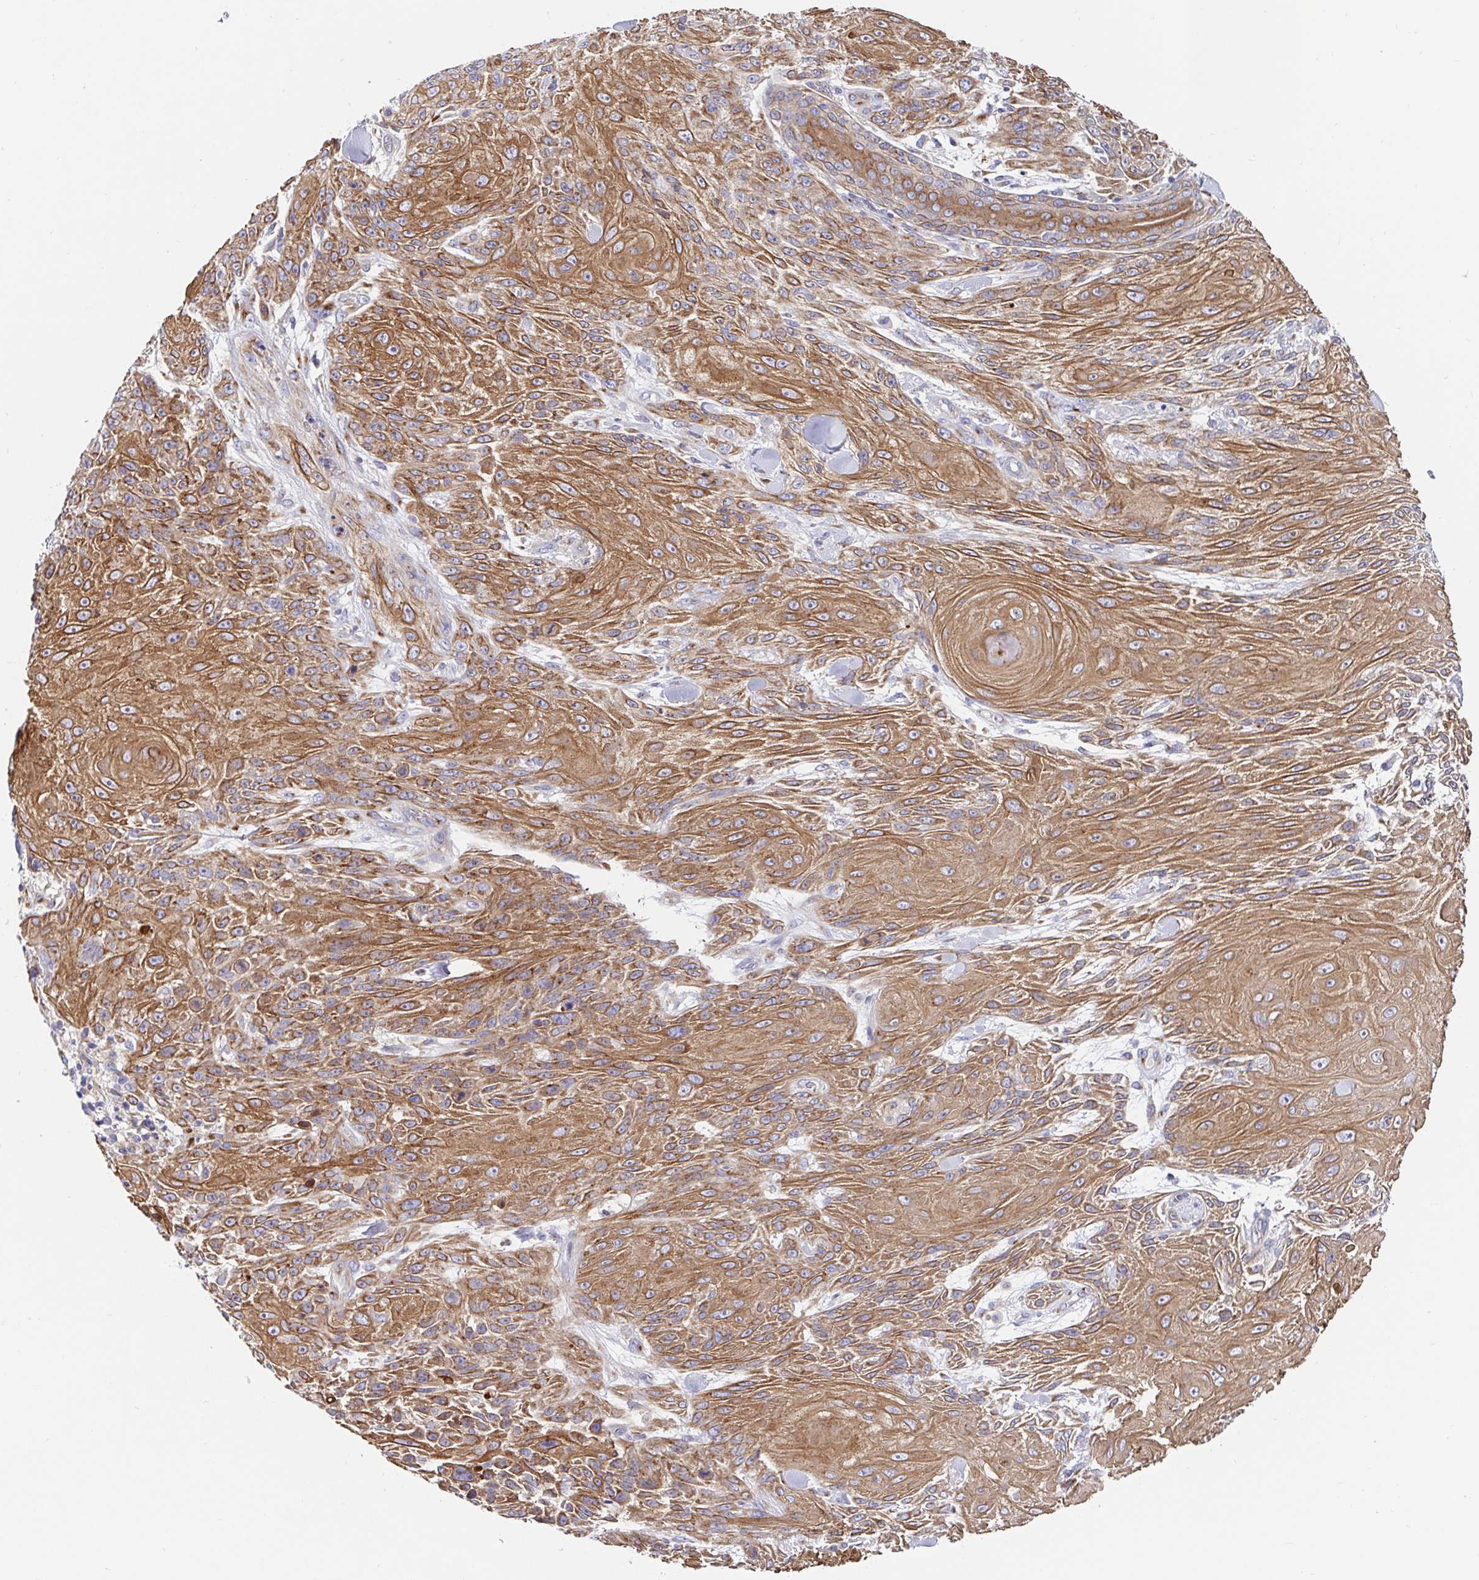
{"staining": {"intensity": "moderate", "quantity": ">75%", "location": "cytoplasmic/membranous"}, "tissue": "skin cancer", "cell_type": "Tumor cells", "image_type": "cancer", "snomed": [{"axis": "morphology", "description": "Squamous cell carcinoma, NOS"}, {"axis": "topography", "description": "Skin"}], "caption": "Immunohistochemical staining of human skin cancer (squamous cell carcinoma) reveals moderate cytoplasmic/membranous protein positivity in approximately >75% of tumor cells. (IHC, brightfield microscopy, high magnification).", "gene": "GOLGA1", "patient": {"sex": "male", "age": 88}}